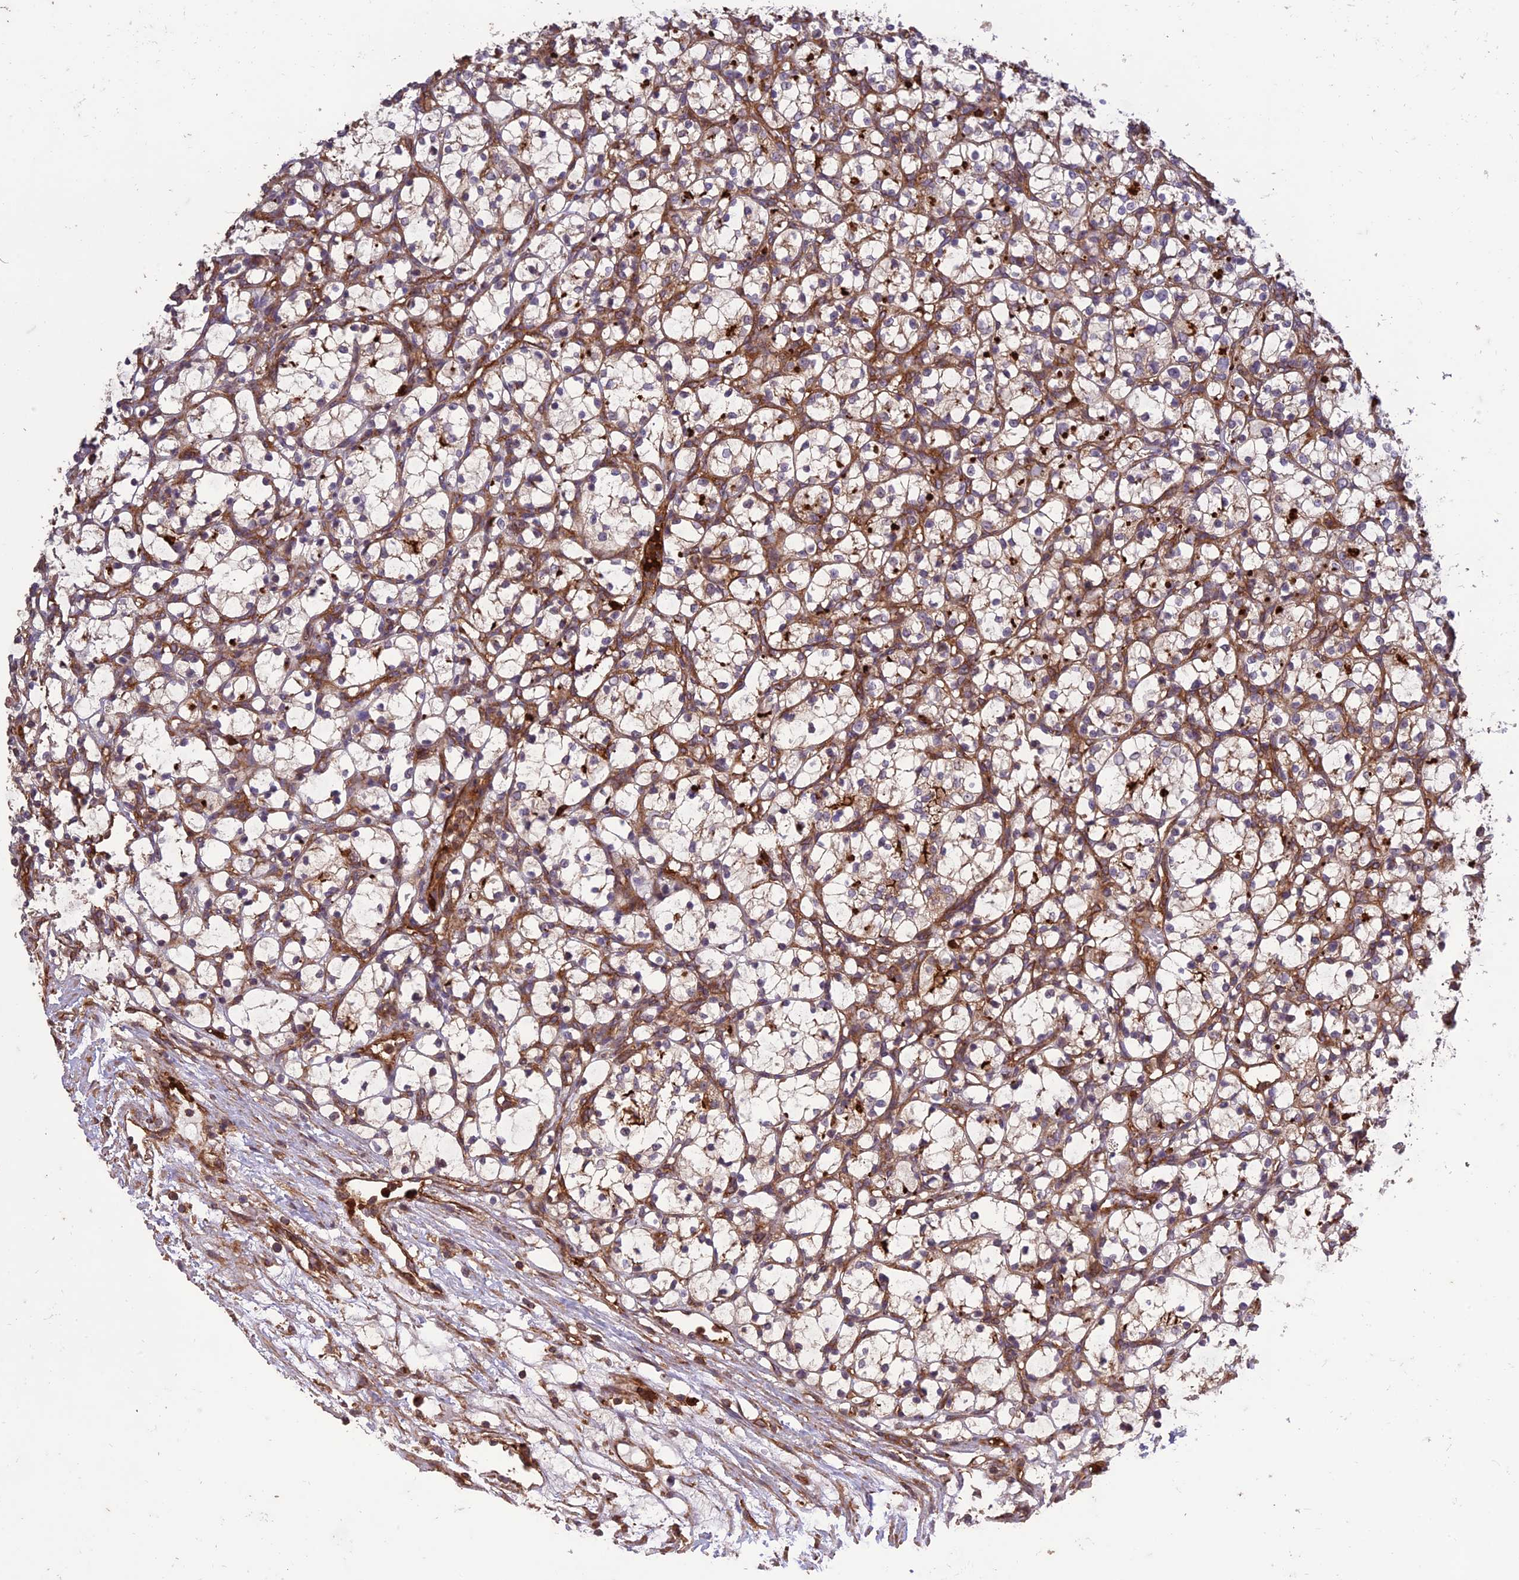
{"staining": {"intensity": "weak", "quantity": "25%-75%", "location": "cytoplasmic/membranous"}, "tissue": "renal cancer", "cell_type": "Tumor cells", "image_type": "cancer", "snomed": [{"axis": "morphology", "description": "Adenocarcinoma, NOS"}, {"axis": "topography", "description": "Kidney"}], "caption": "Immunohistochemical staining of renal cancer (adenocarcinoma) reveals low levels of weak cytoplasmic/membranous protein staining in approximately 25%-75% of tumor cells.", "gene": "TMEM131L", "patient": {"sex": "female", "age": 69}}